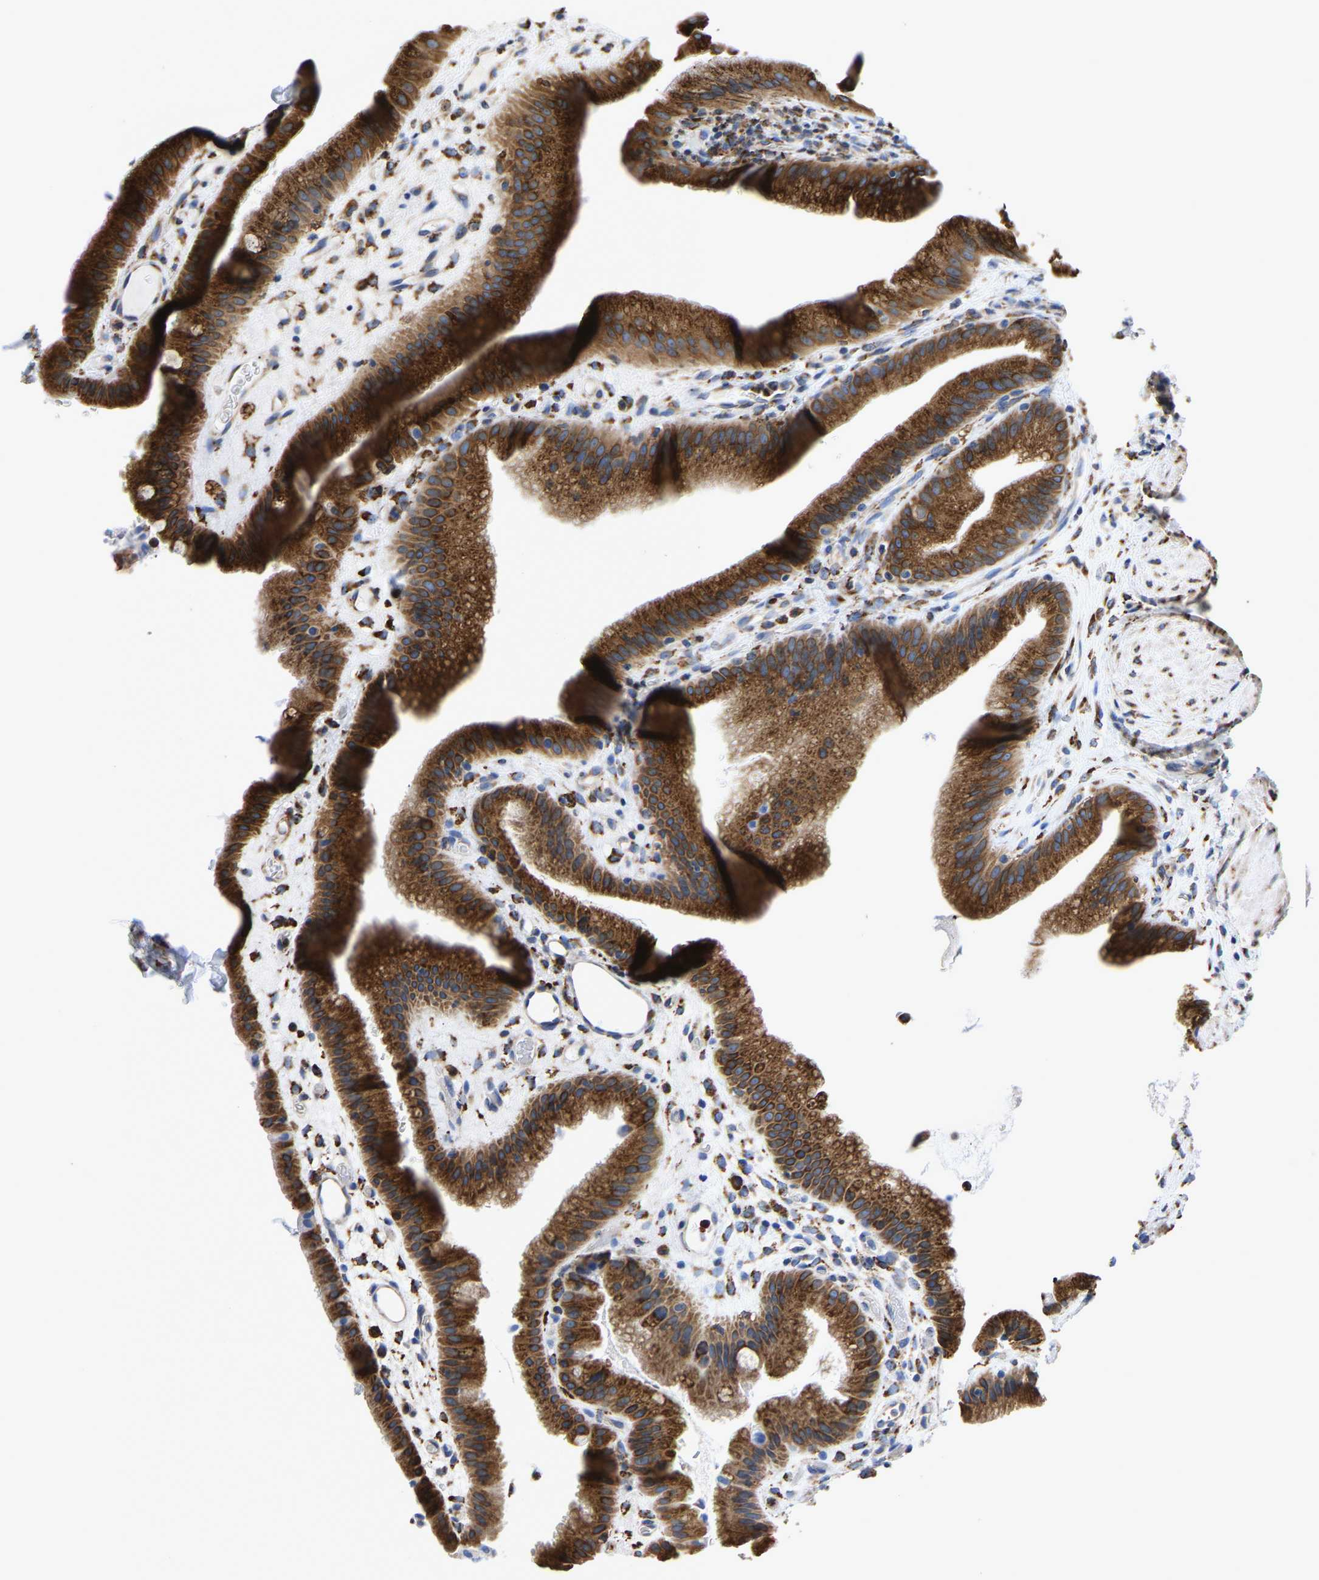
{"staining": {"intensity": "strong", "quantity": ">75%", "location": "cytoplasmic/membranous"}, "tissue": "gallbladder", "cell_type": "Glandular cells", "image_type": "normal", "snomed": [{"axis": "morphology", "description": "Normal tissue, NOS"}, {"axis": "topography", "description": "Gallbladder"}], "caption": "The micrograph demonstrates immunohistochemical staining of normal gallbladder. There is strong cytoplasmic/membranous expression is present in approximately >75% of glandular cells. (IHC, brightfield microscopy, high magnification).", "gene": "P4HB", "patient": {"sex": "male", "age": 49}}